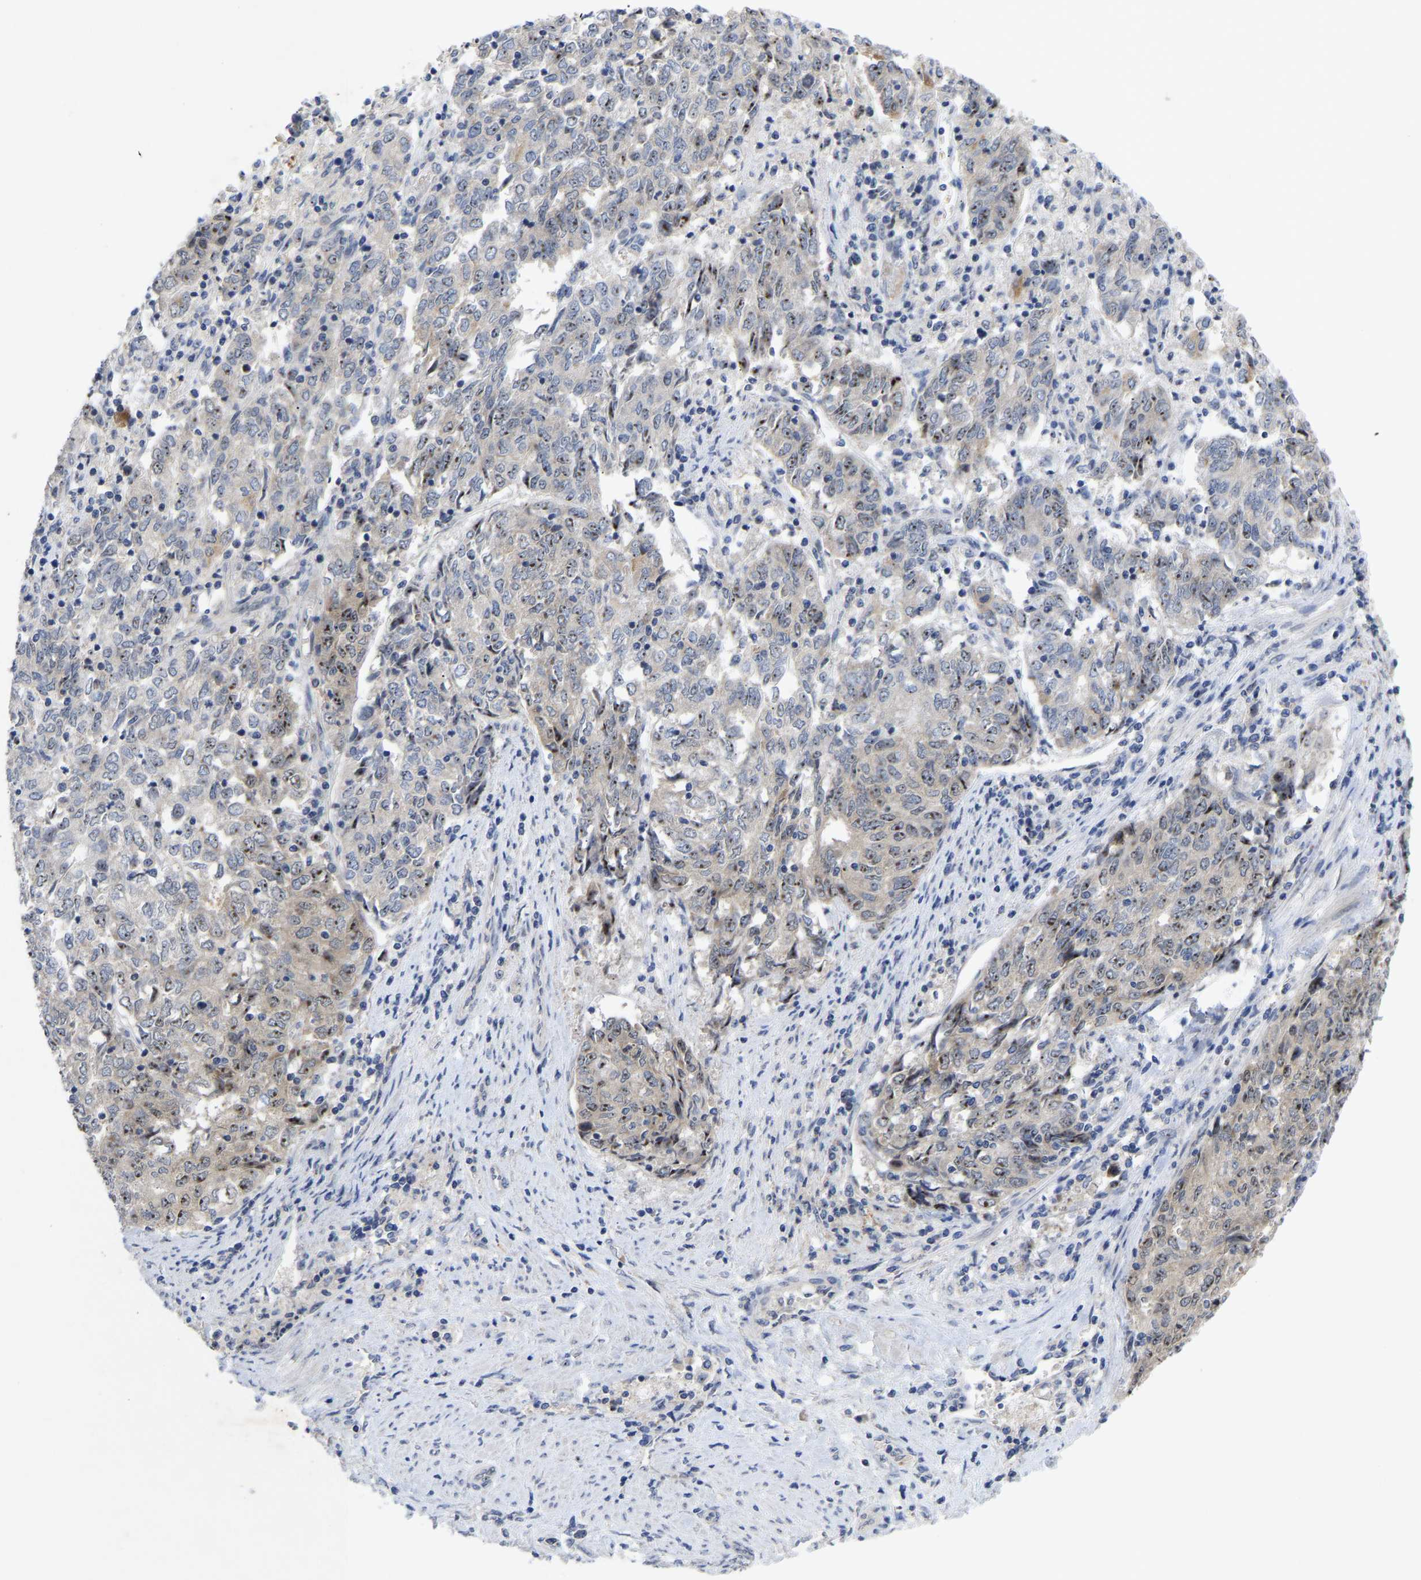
{"staining": {"intensity": "moderate", "quantity": "<25%", "location": "nuclear"}, "tissue": "endometrial cancer", "cell_type": "Tumor cells", "image_type": "cancer", "snomed": [{"axis": "morphology", "description": "Adenocarcinoma, NOS"}, {"axis": "topography", "description": "Endometrium"}], "caption": "Tumor cells exhibit low levels of moderate nuclear staining in about <25% of cells in endometrial adenocarcinoma. The staining was performed using DAB to visualize the protein expression in brown, while the nuclei were stained in blue with hematoxylin (Magnification: 20x).", "gene": "NLE1", "patient": {"sex": "female", "age": 80}}